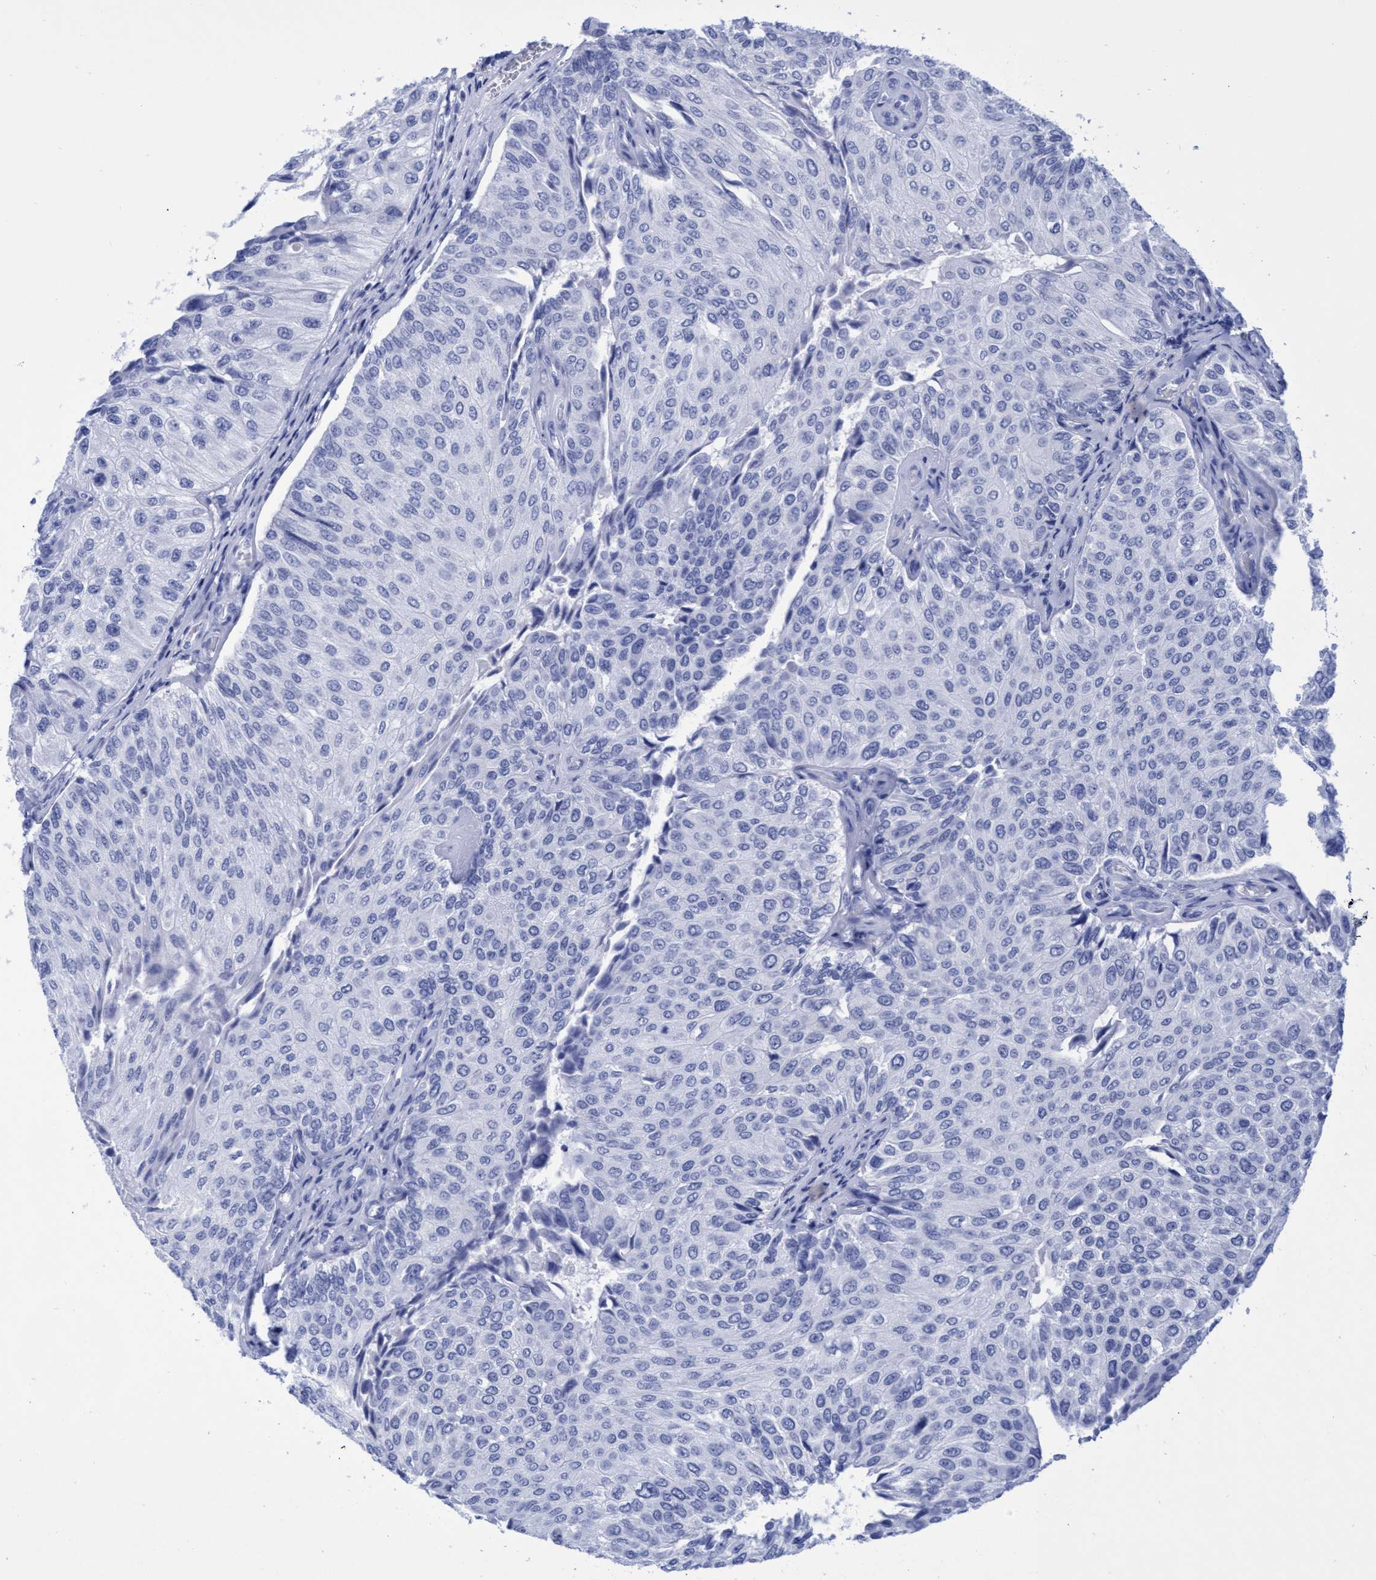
{"staining": {"intensity": "negative", "quantity": "none", "location": "none"}, "tissue": "urothelial cancer", "cell_type": "Tumor cells", "image_type": "cancer", "snomed": [{"axis": "morphology", "description": "Urothelial carcinoma, High grade"}, {"axis": "topography", "description": "Kidney"}, {"axis": "topography", "description": "Urinary bladder"}], "caption": "The IHC photomicrograph has no significant expression in tumor cells of urothelial cancer tissue.", "gene": "INSL6", "patient": {"sex": "male", "age": 77}}